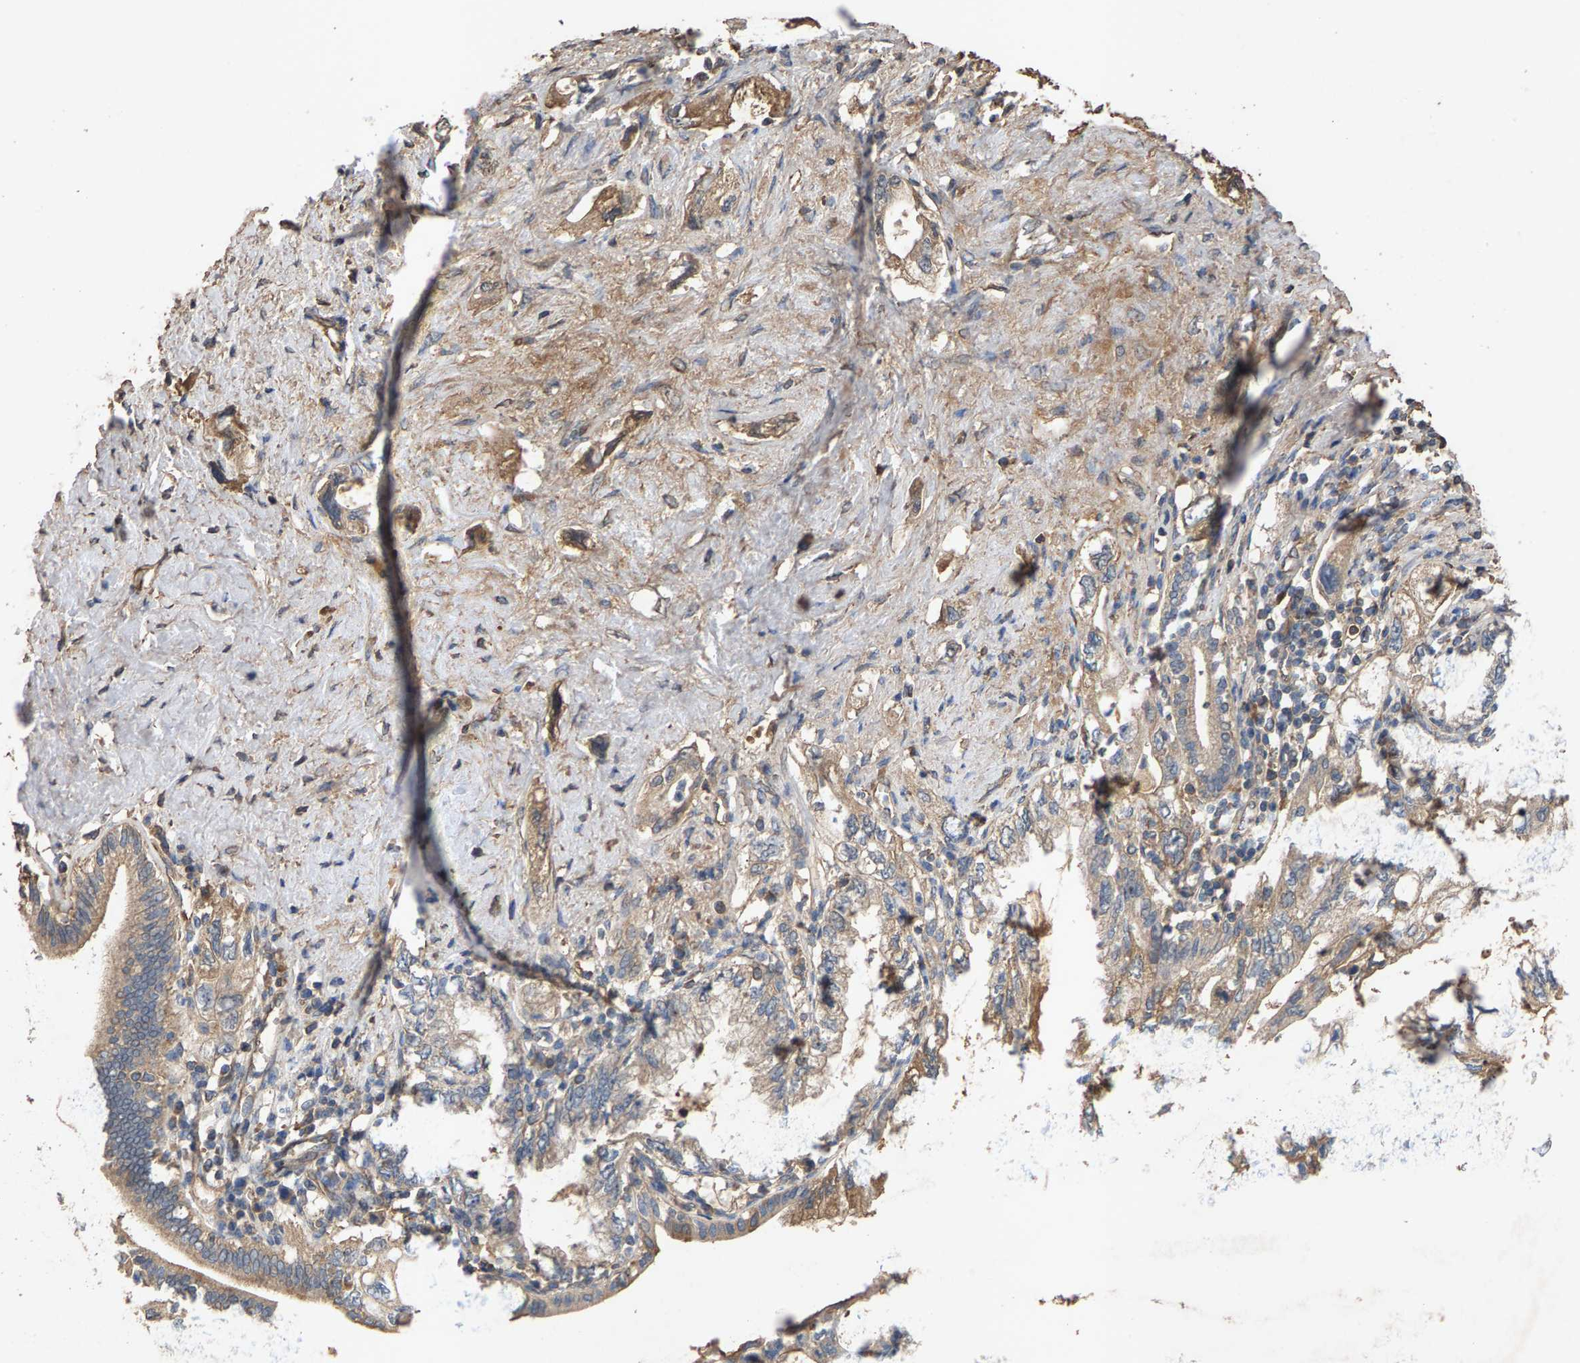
{"staining": {"intensity": "weak", "quantity": "<25%", "location": "cytoplasmic/membranous"}, "tissue": "pancreatic cancer", "cell_type": "Tumor cells", "image_type": "cancer", "snomed": [{"axis": "morphology", "description": "Adenocarcinoma, NOS"}, {"axis": "topography", "description": "Pancreas"}], "caption": "Immunohistochemistry (IHC) image of neoplastic tissue: pancreatic adenocarcinoma stained with DAB (3,3'-diaminobenzidine) exhibits no significant protein expression in tumor cells.", "gene": "HTRA3", "patient": {"sex": "female", "age": 73}}